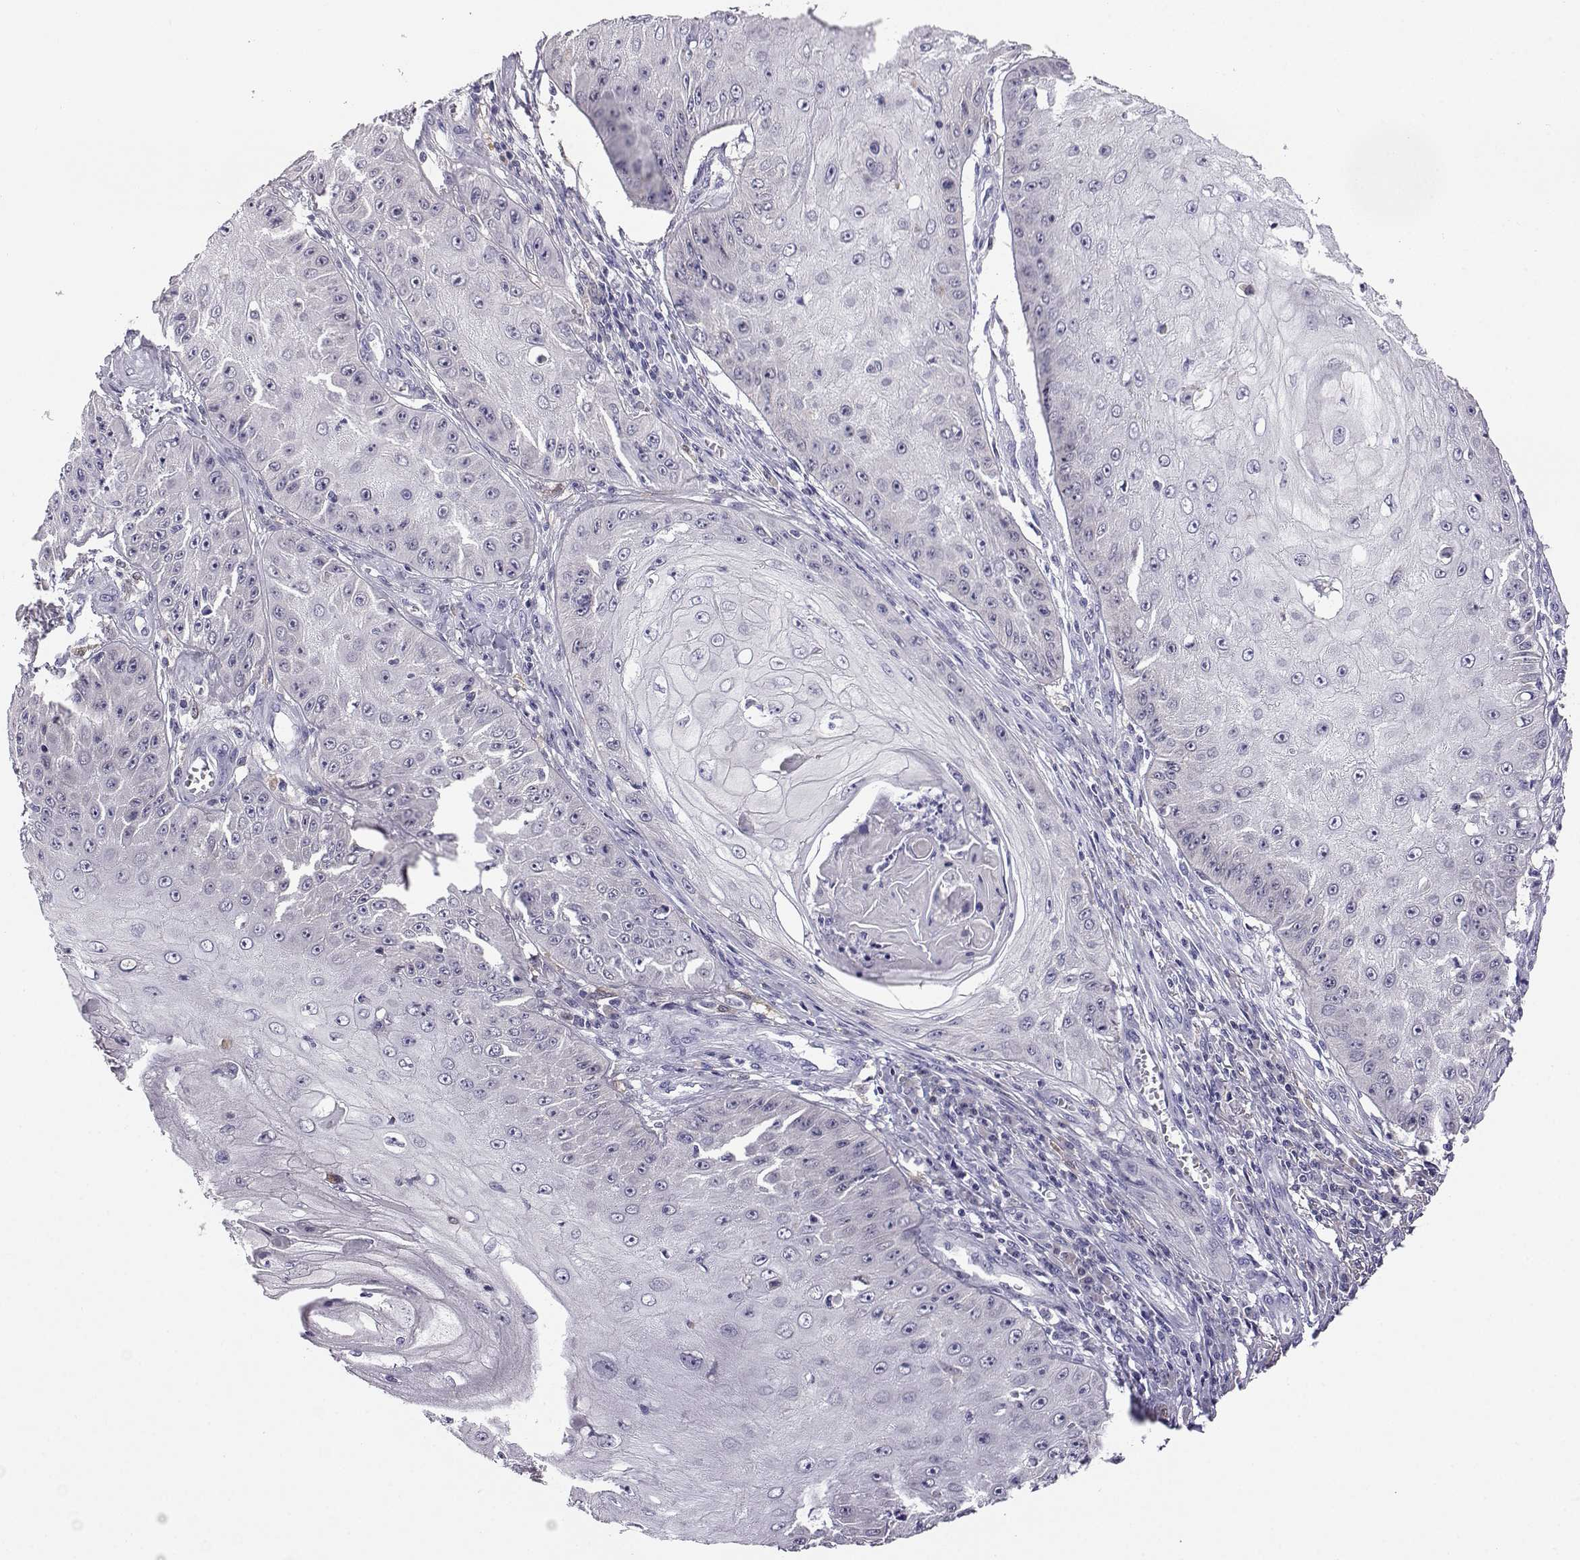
{"staining": {"intensity": "negative", "quantity": "none", "location": "none"}, "tissue": "skin cancer", "cell_type": "Tumor cells", "image_type": "cancer", "snomed": [{"axis": "morphology", "description": "Squamous cell carcinoma, NOS"}, {"axis": "topography", "description": "Skin"}], "caption": "The histopathology image exhibits no staining of tumor cells in skin cancer.", "gene": "AKR1B1", "patient": {"sex": "male", "age": 70}}